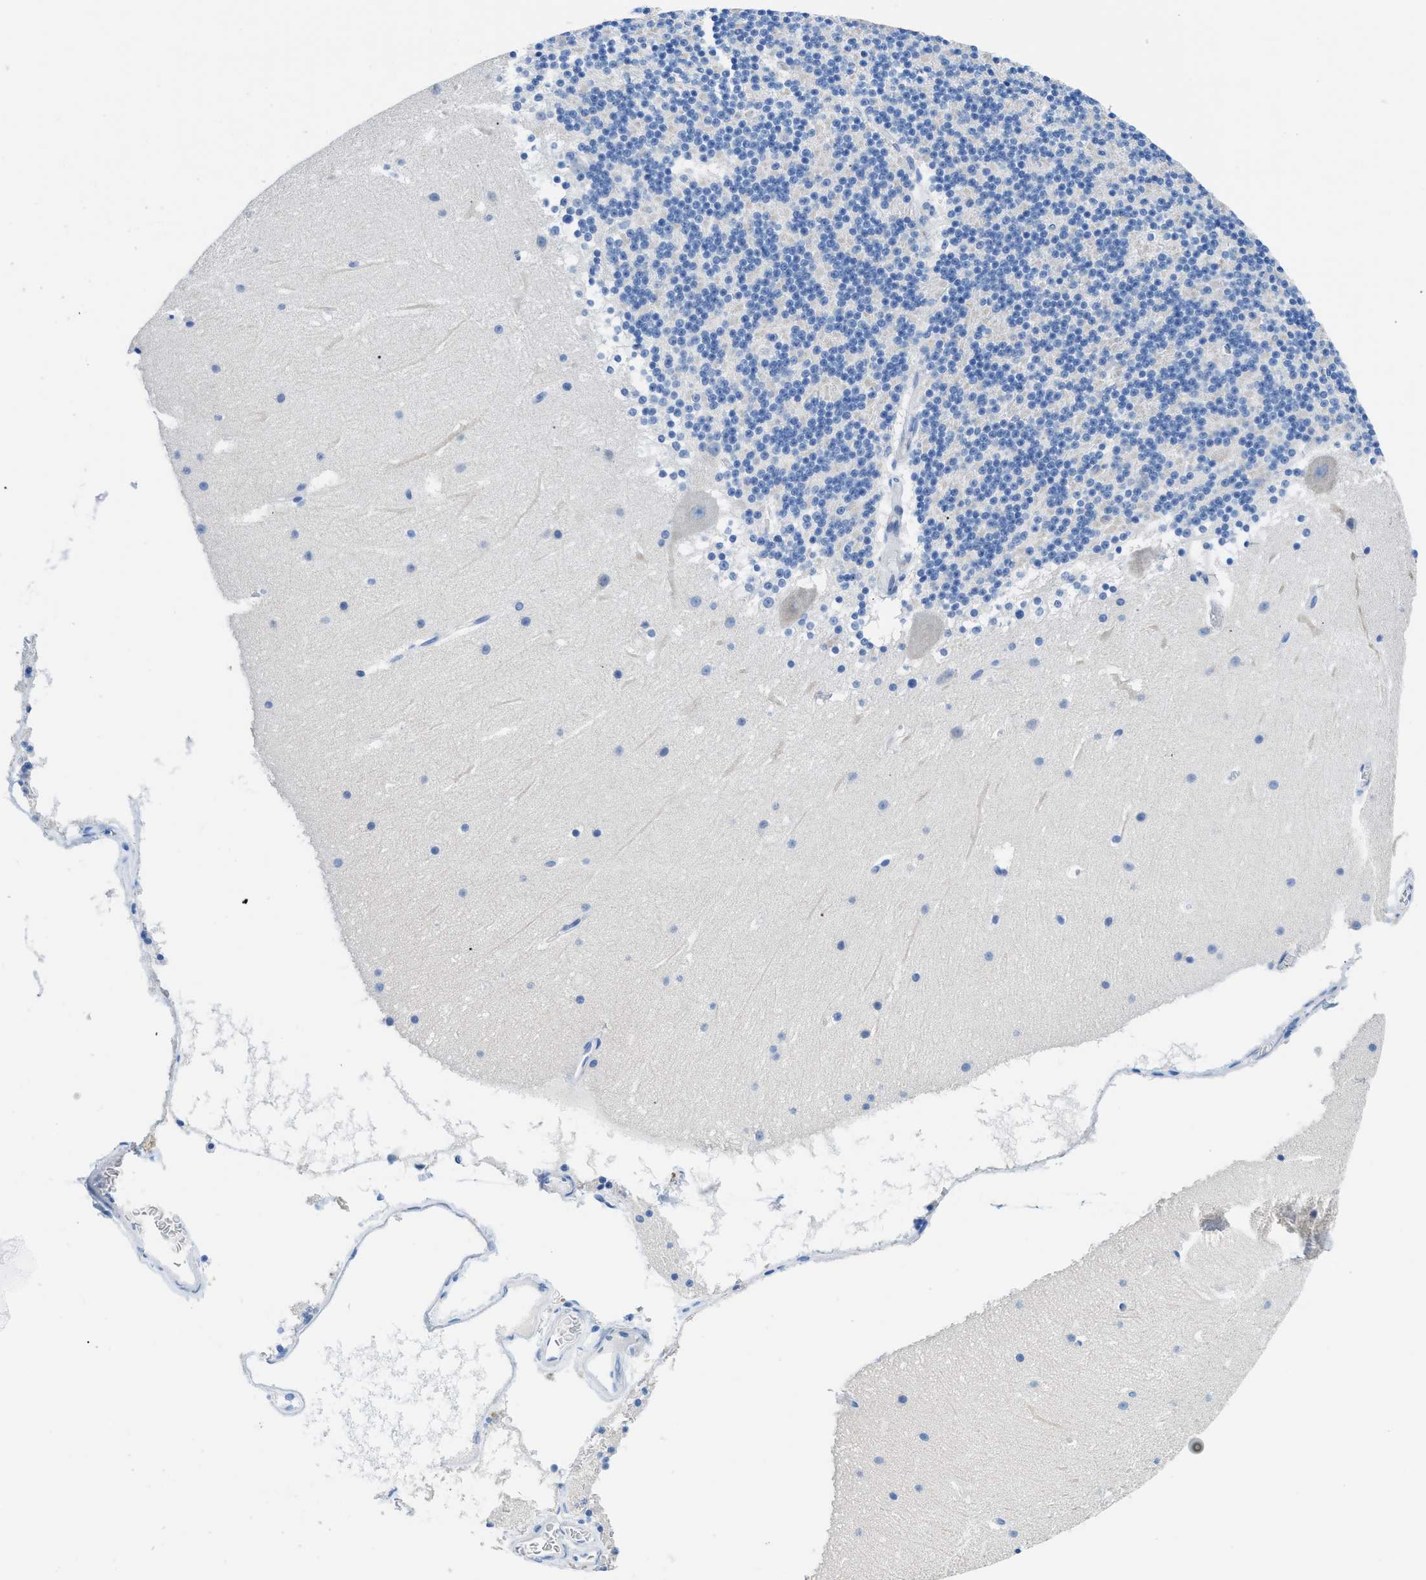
{"staining": {"intensity": "negative", "quantity": "none", "location": "none"}, "tissue": "cerebellum", "cell_type": "Cells in granular layer", "image_type": "normal", "snomed": [{"axis": "morphology", "description": "Normal tissue, NOS"}, {"axis": "topography", "description": "Cerebellum"}], "caption": "Protein analysis of unremarkable cerebellum exhibits no significant positivity in cells in granular layer. (DAB (3,3'-diaminobenzidine) immunohistochemistry, high magnification).", "gene": "NEB", "patient": {"sex": "male", "age": 45}}